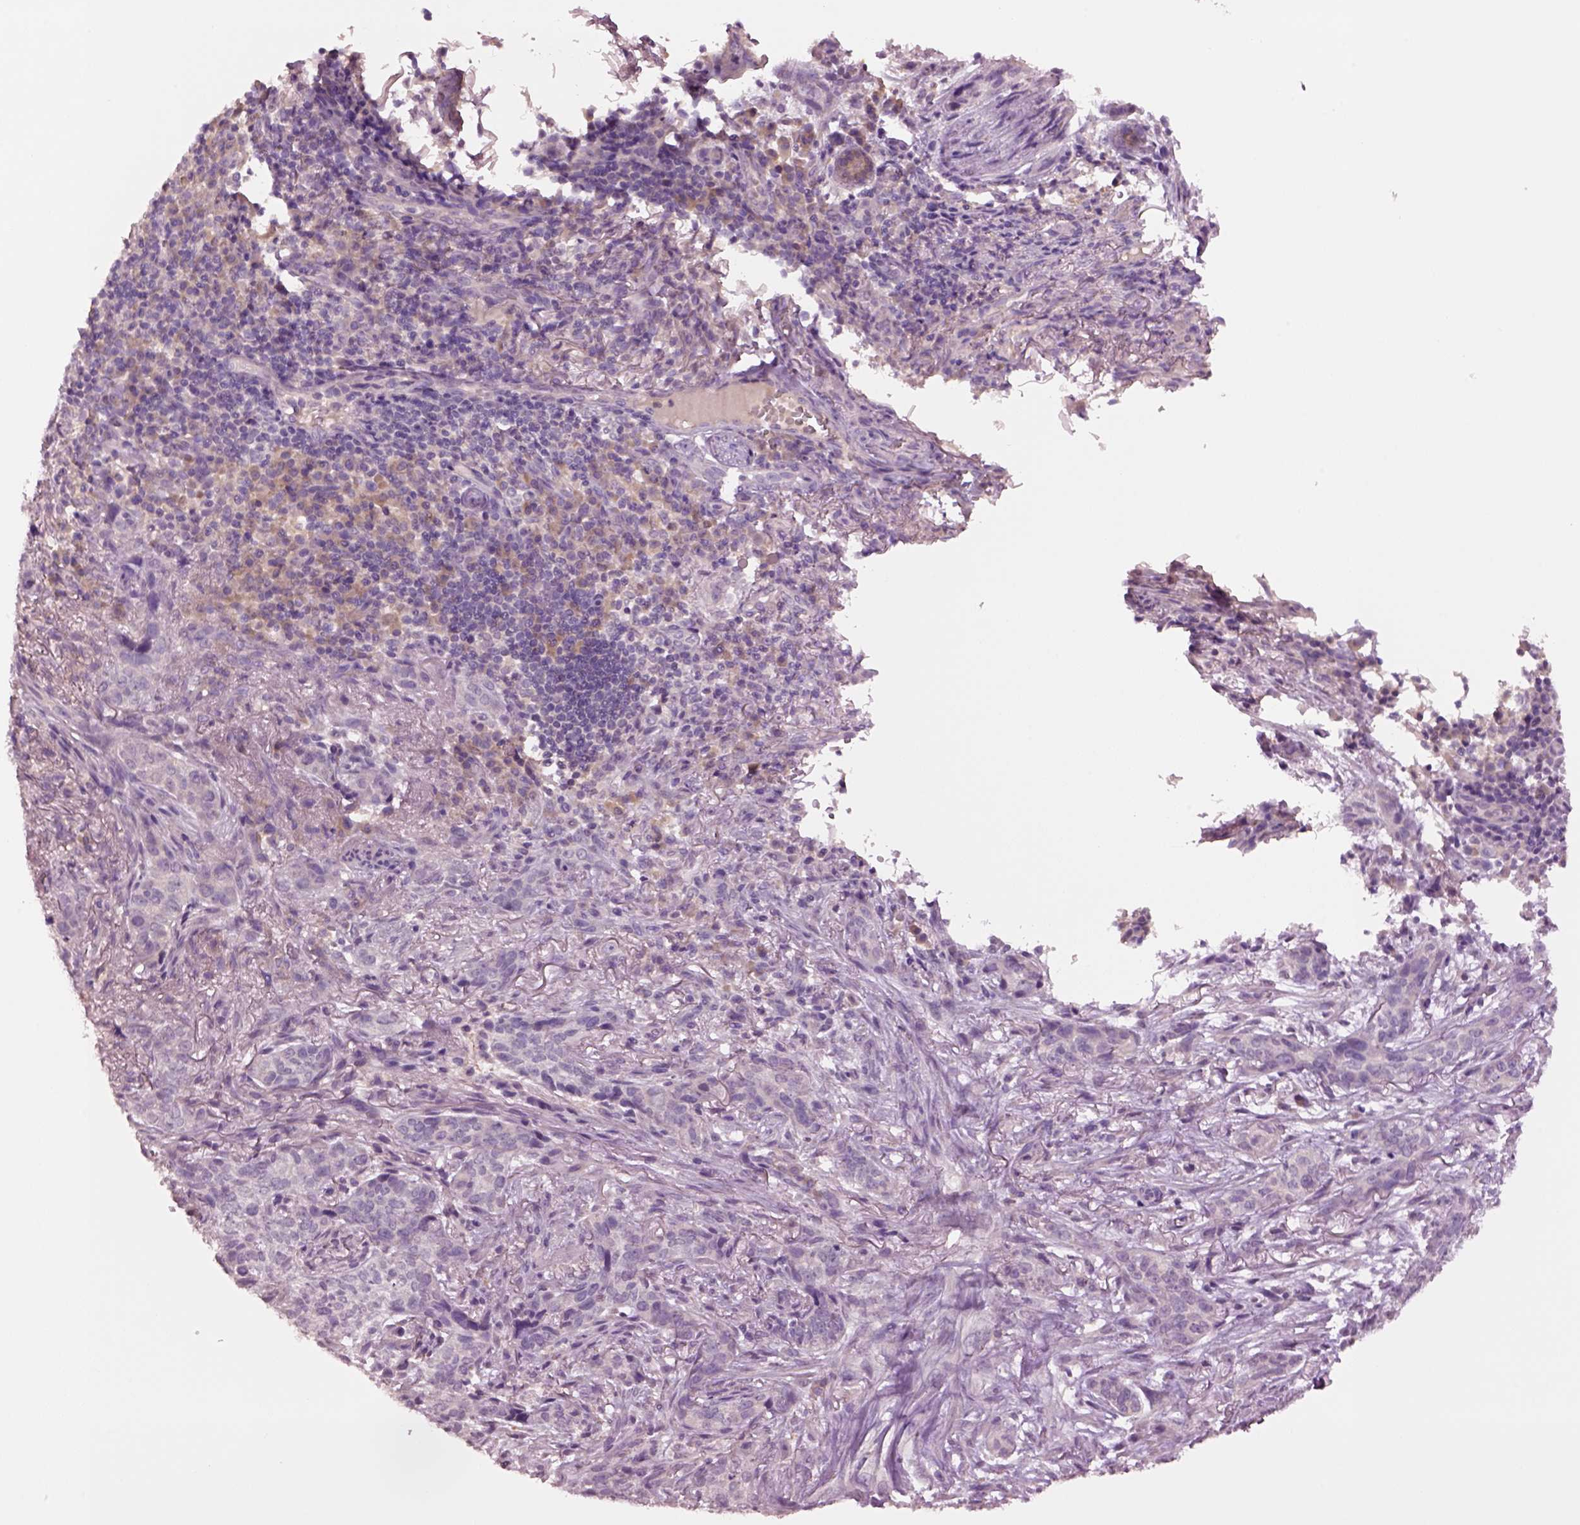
{"staining": {"intensity": "negative", "quantity": "none", "location": "none"}, "tissue": "skin cancer", "cell_type": "Tumor cells", "image_type": "cancer", "snomed": [{"axis": "morphology", "description": "Basal cell carcinoma"}, {"axis": "topography", "description": "Skin"}], "caption": "Human skin cancer stained for a protein using immunohistochemistry exhibits no staining in tumor cells.", "gene": "CLPSL1", "patient": {"sex": "female", "age": 69}}